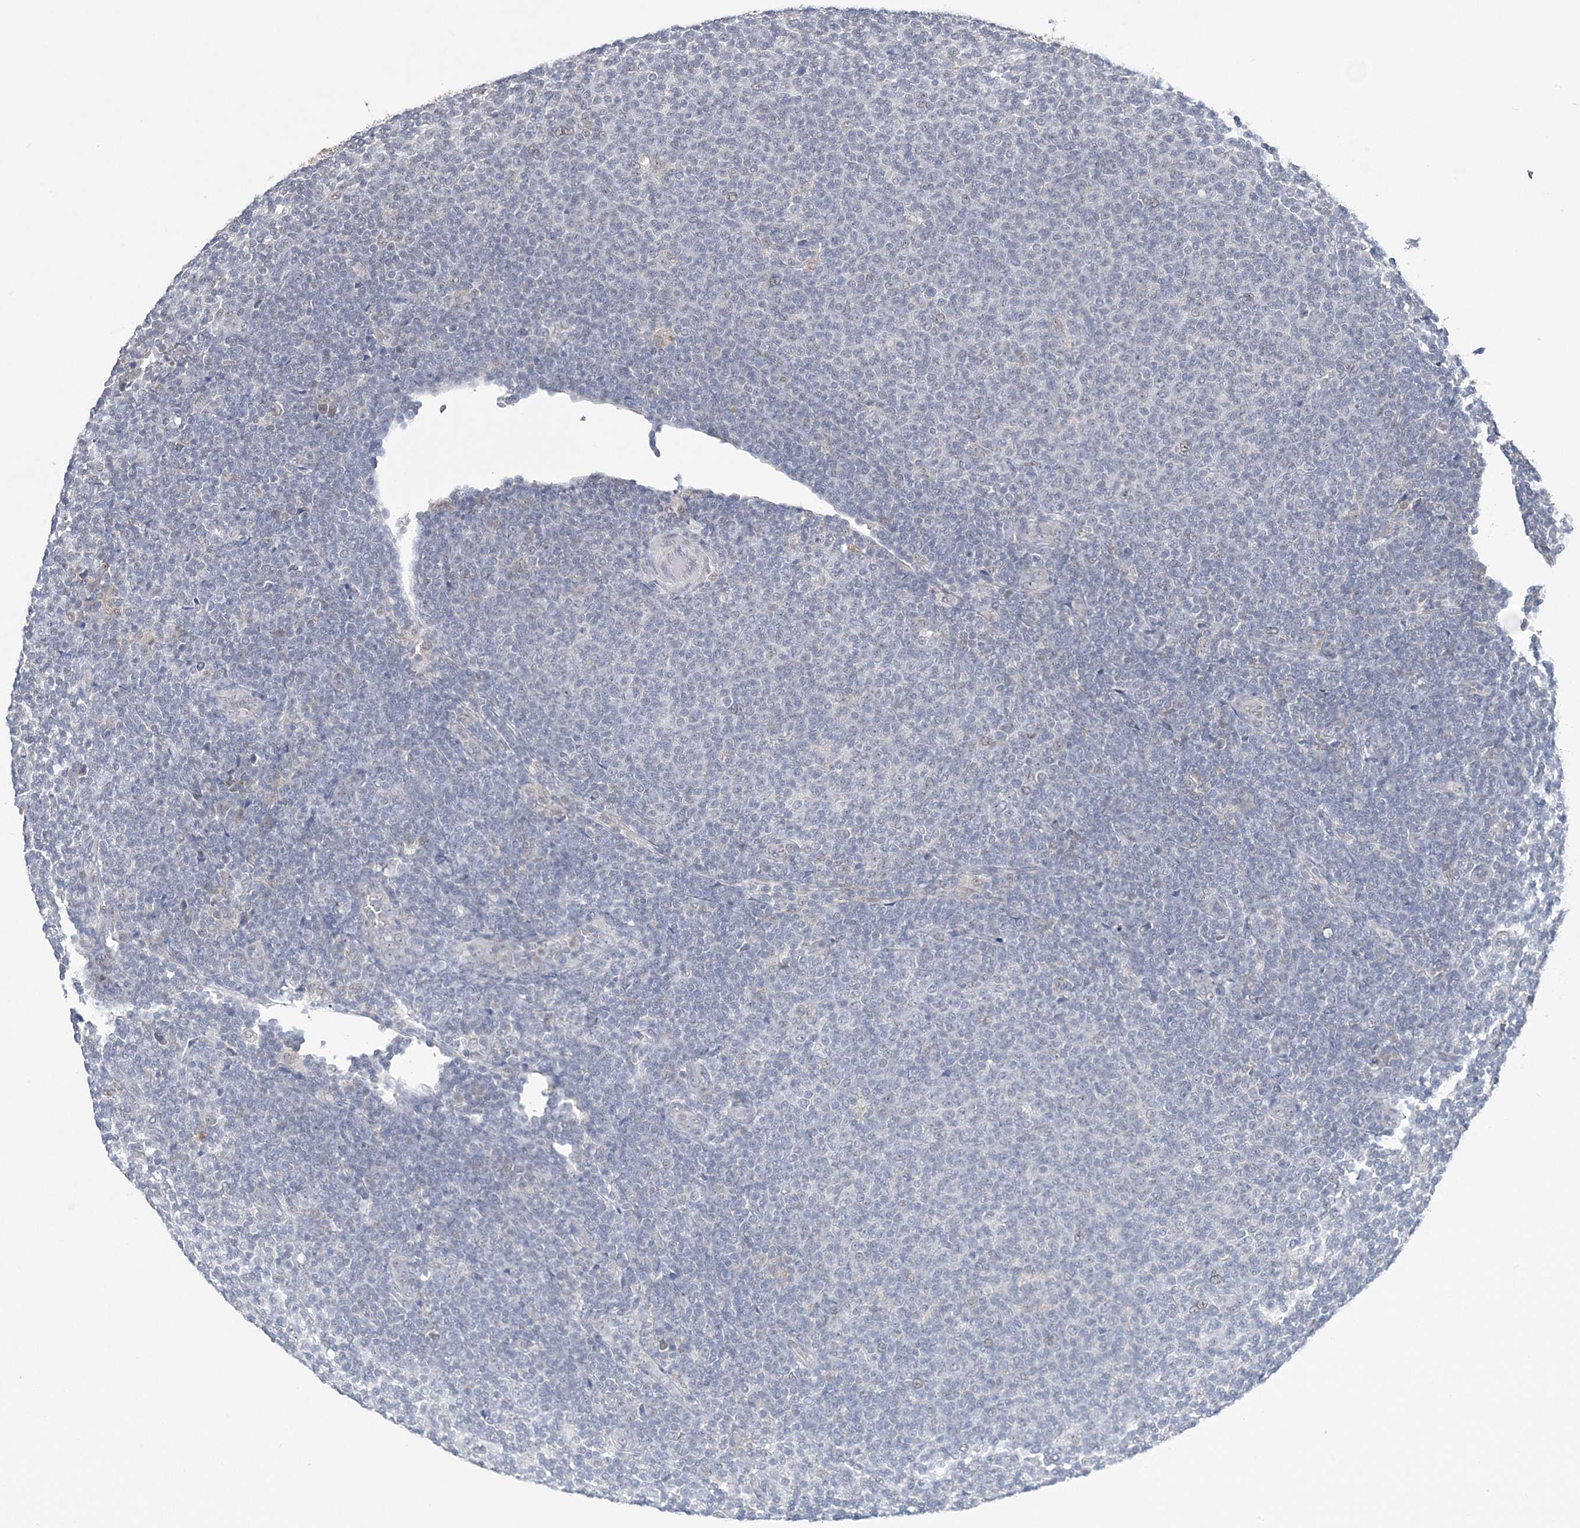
{"staining": {"intensity": "negative", "quantity": "none", "location": "none"}, "tissue": "lymphoma", "cell_type": "Tumor cells", "image_type": "cancer", "snomed": [{"axis": "morphology", "description": "Malignant lymphoma, non-Hodgkin's type, Low grade"}, {"axis": "topography", "description": "Lymph node"}], "caption": "Human lymphoma stained for a protein using immunohistochemistry exhibits no positivity in tumor cells.", "gene": "ZBTB7A", "patient": {"sex": "male", "age": 66}}